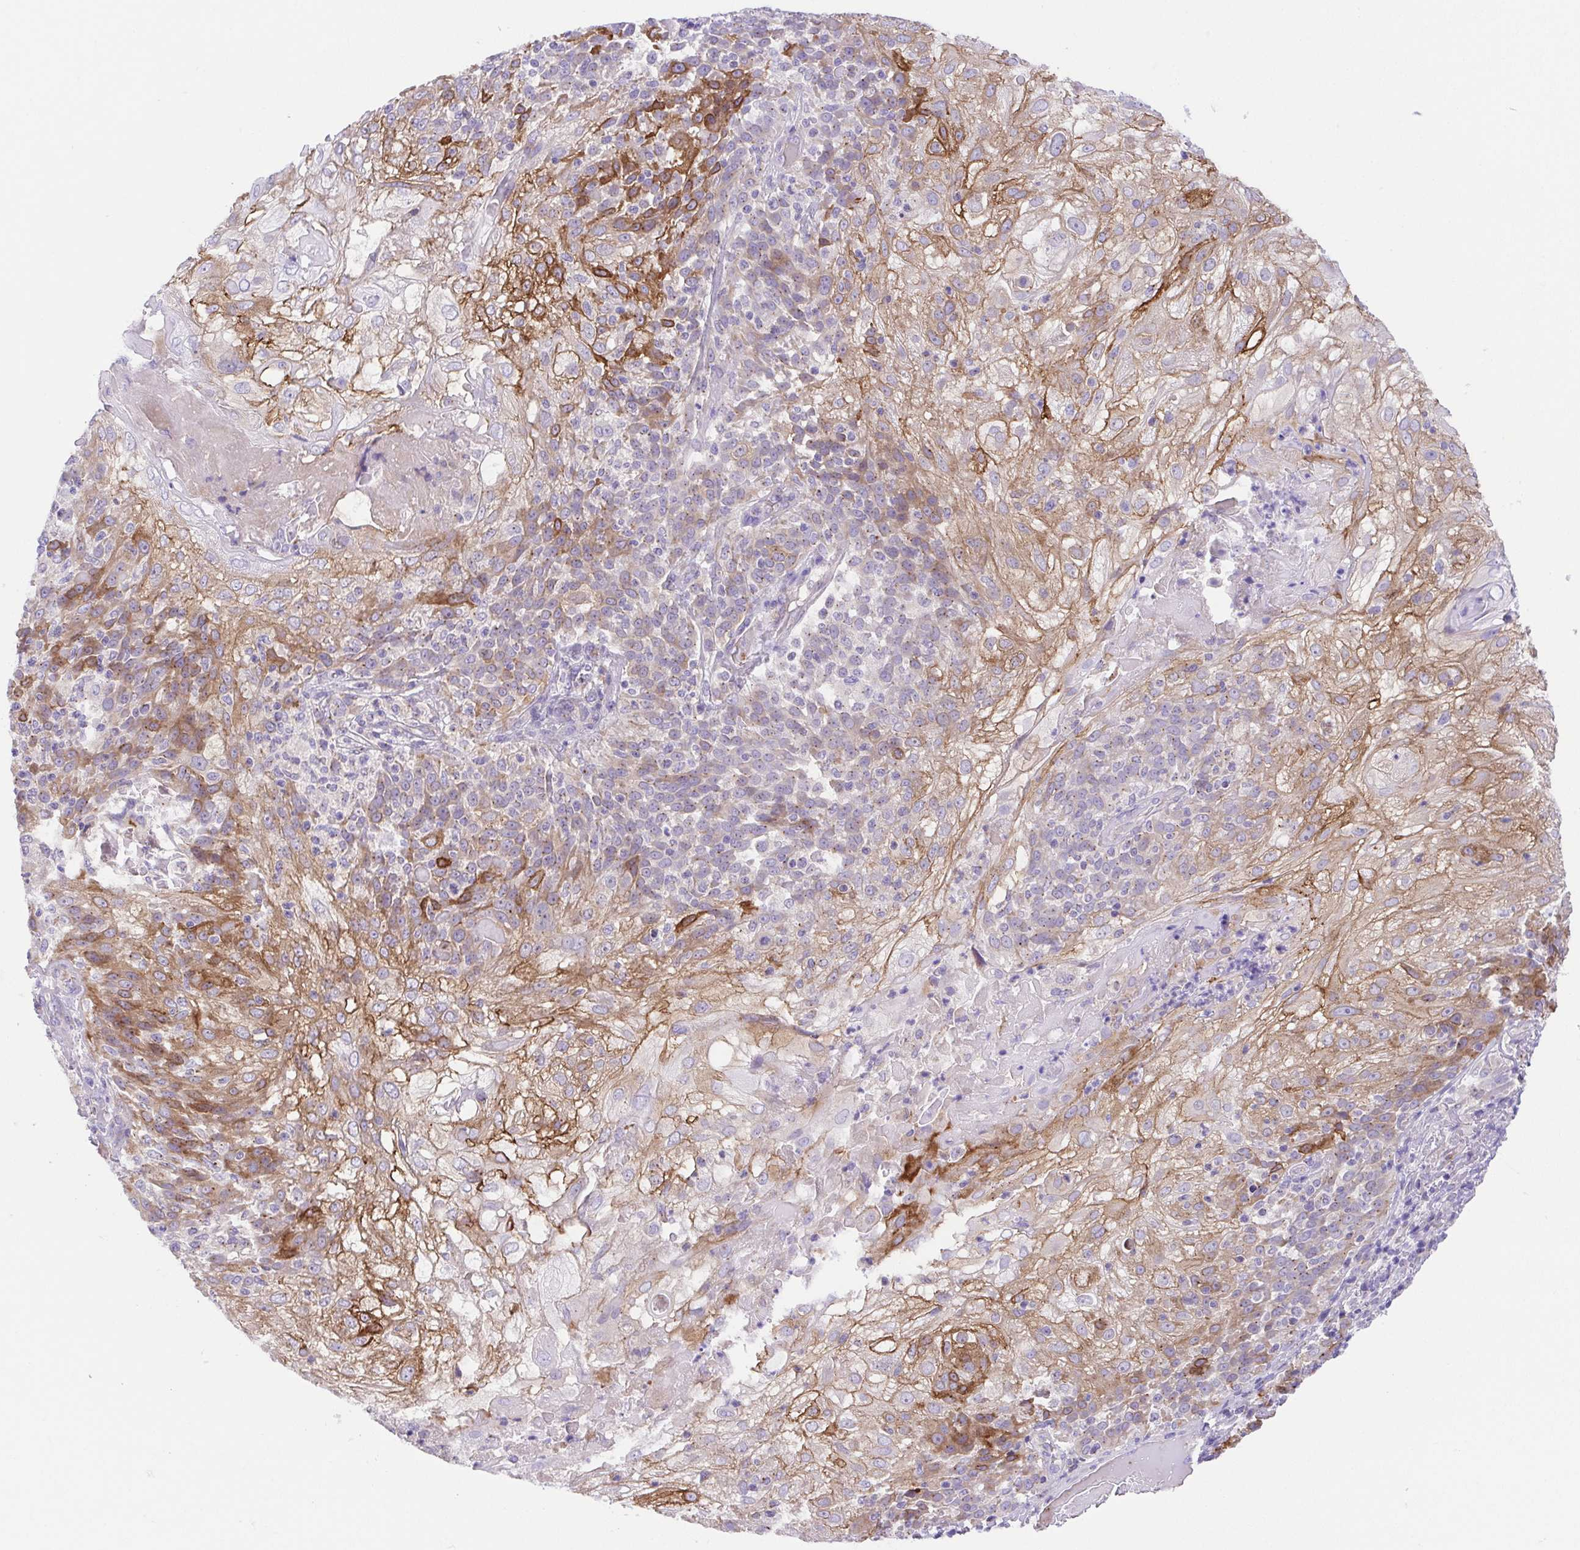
{"staining": {"intensity": "moderate", "quantity": "25%-75%", "location": "cytoplasmic/membranous"}, "tissue": "skin cancer", "cell_type": "Tumor cells", "image_type": "cancer", "snomed": [{"axis": "morphology", "description": "Normal tissue, NOS"}, {"axis": "morphology", "description": "Squamous cell carcinoma, NOS"}, {"axis": "topography", "description": "Skin"}], "caption": "Skin cancer tissue reveals moderate cytoplasmic/membranous expression in approximately 25%-75% of tumor cells", "gene": "SLC13A1", "patient": {"sex": "female", "age": 83}}